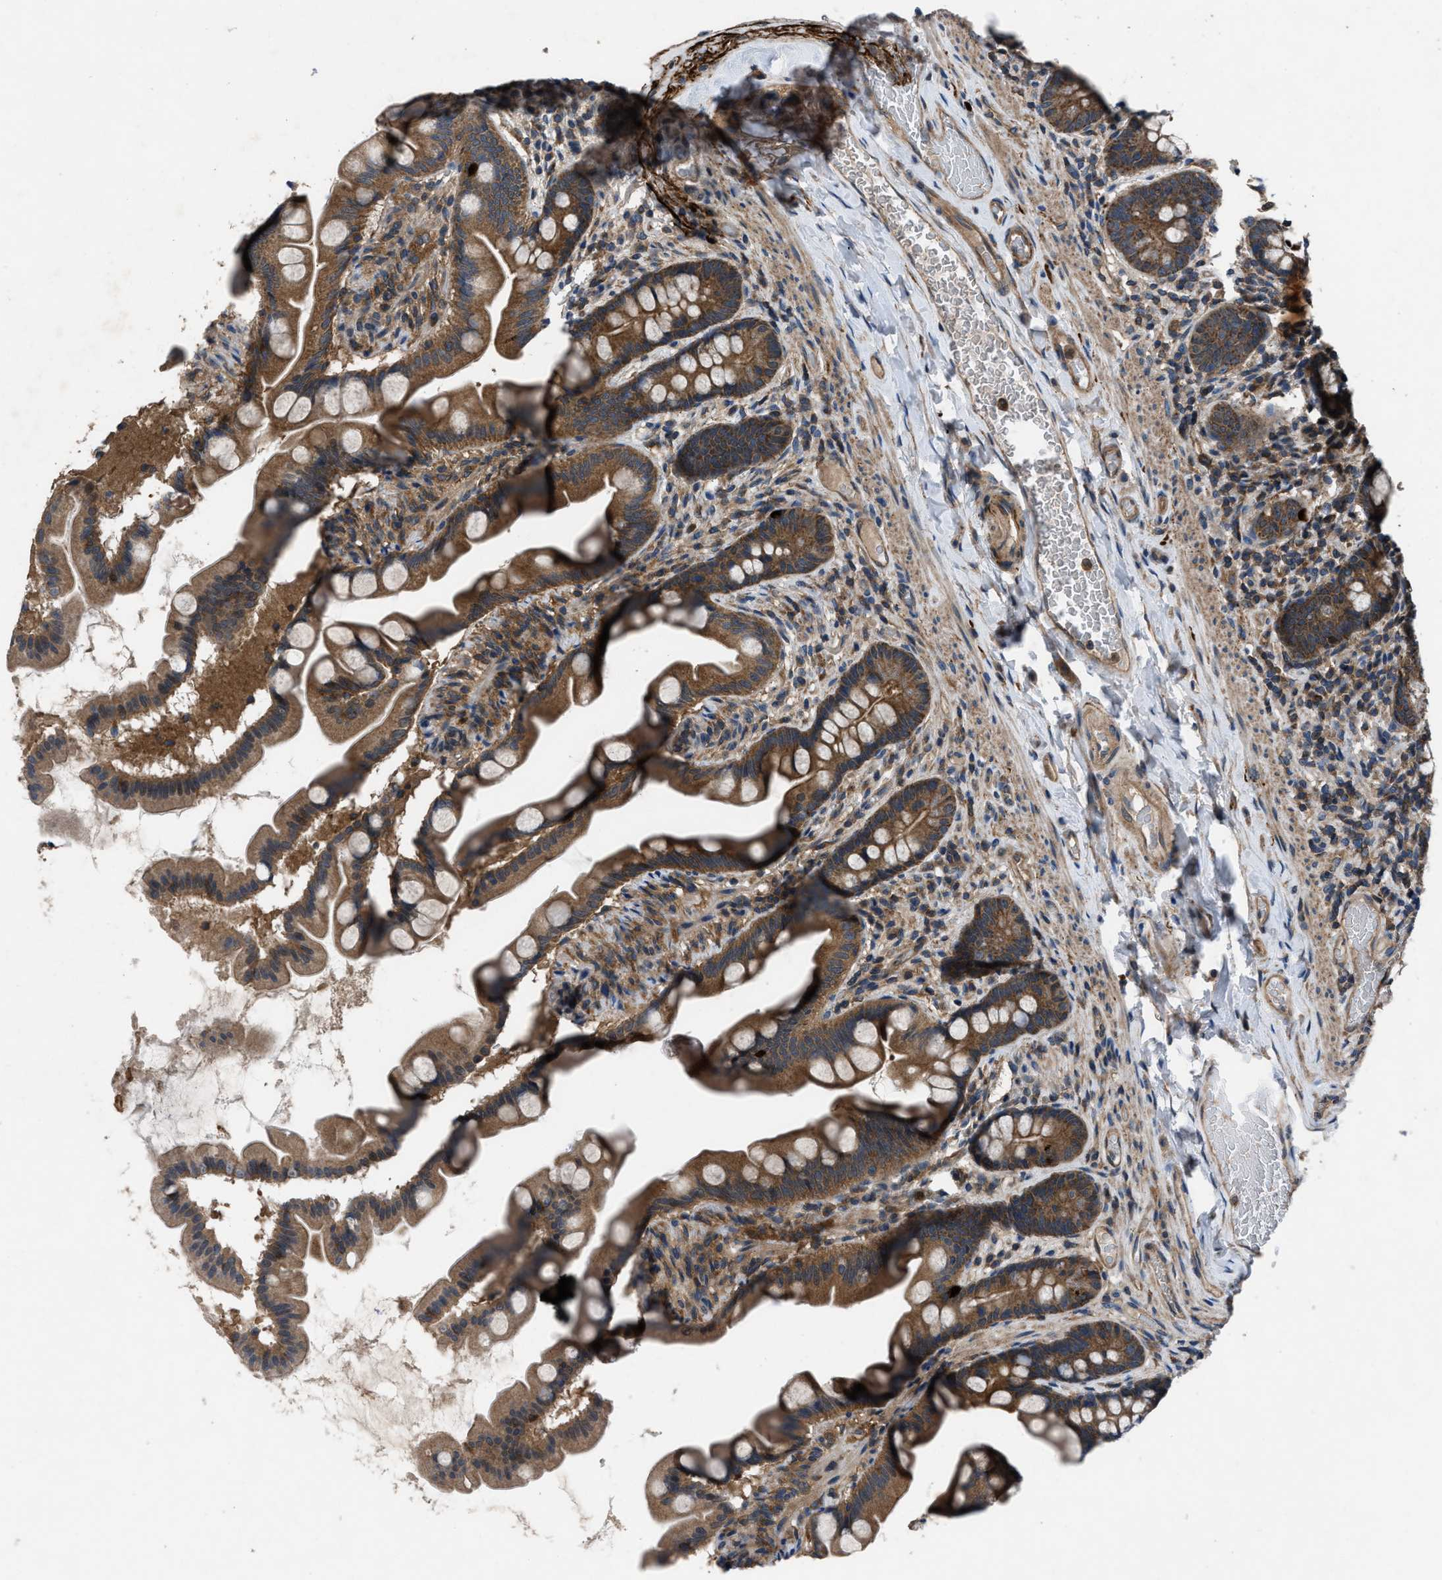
{"staining": {"intensity": "moderate", "quantity": ">75%", "location": "cytoplasmic/membranous"}, "tissue": "small intestine", "cell_type": "Glandular cells", "image_type": "normal", "snomed": [{"axis": "morphology", "description": "Normal tissue, NOS"}, {"axis": "topography", "description": "Small intestine"}], "caption": "DAB immunohistochemical staining of unremarkable small intestine shows moderate cytoplasmic/membranous protein staining in approximately >75% of glandular cells.", "gene": "USP25", "patient": {"sex": "female", "age": 56}}